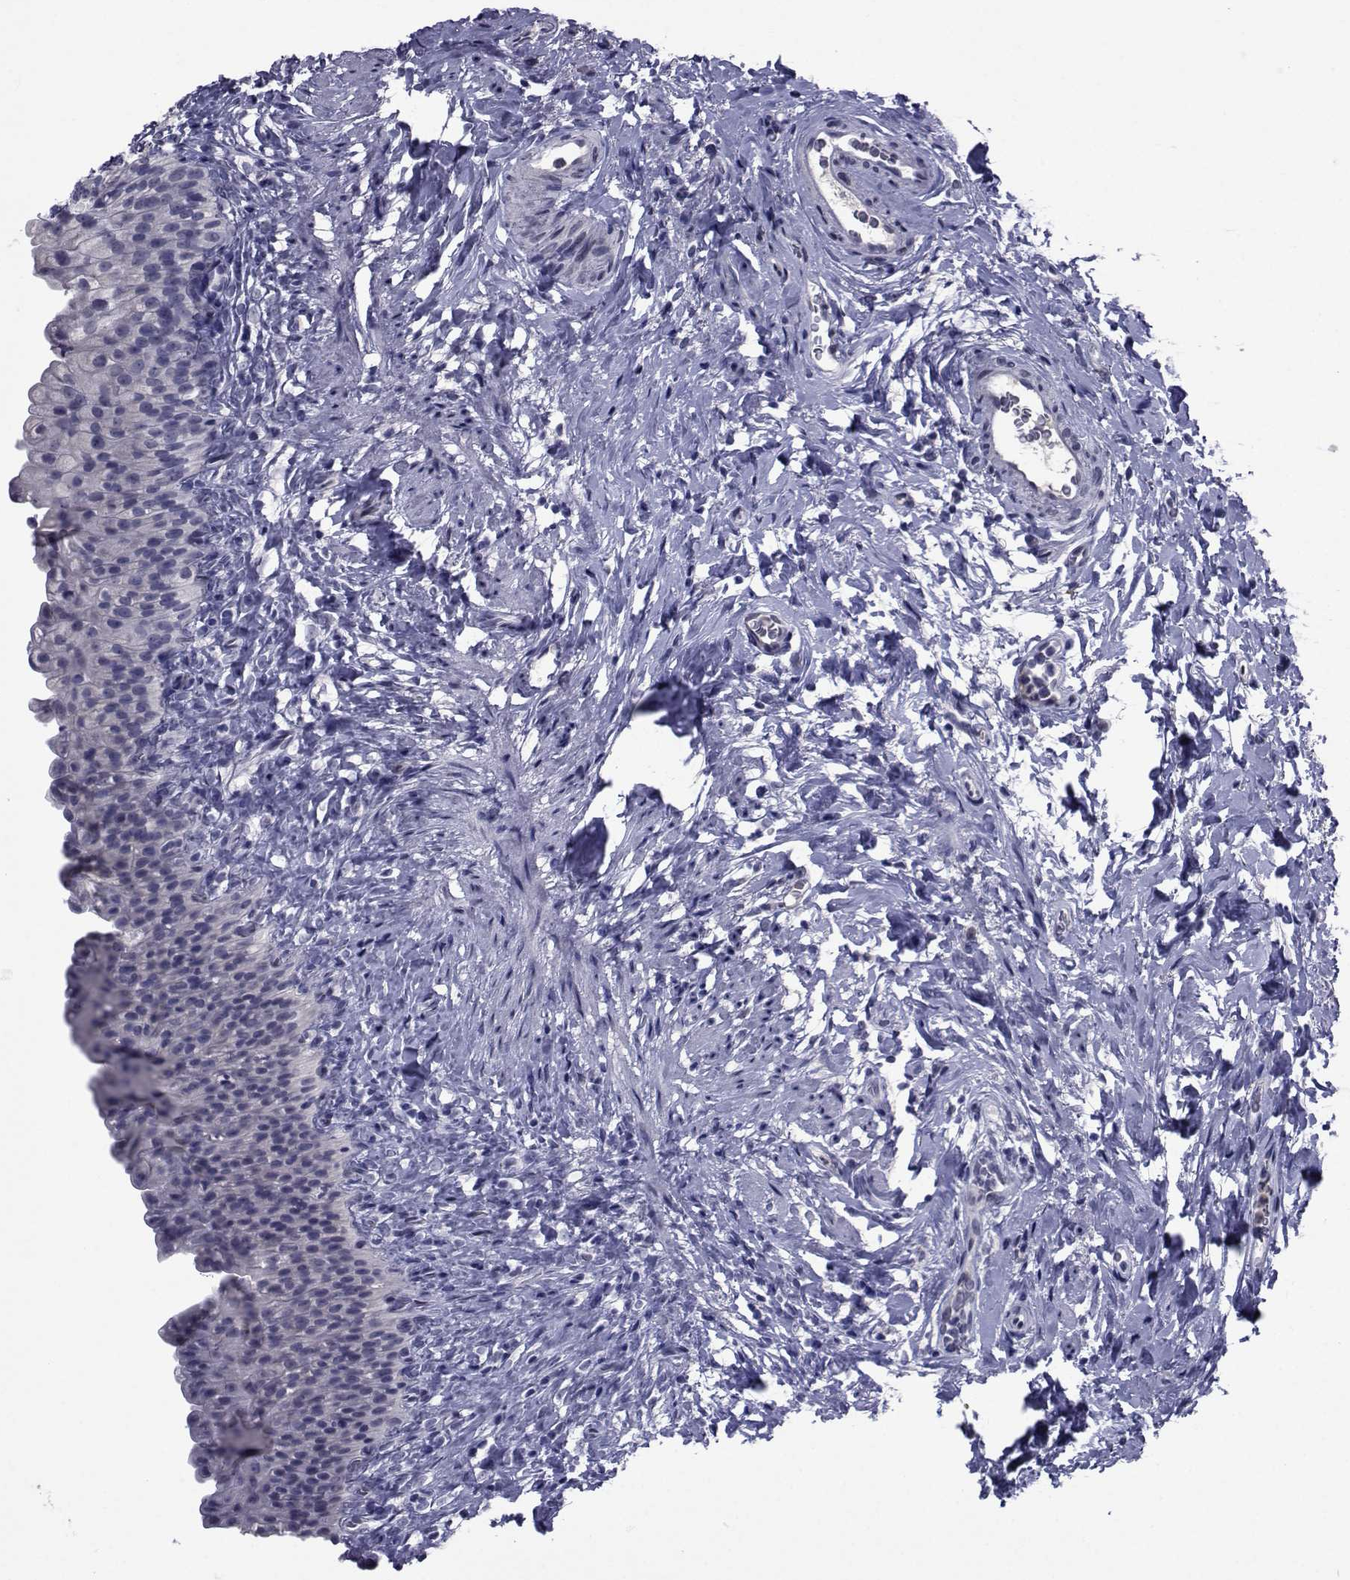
{"staining": {"intensity": "negative", "quantity": "none", "location": "none"}, "tissue": "urinary bladder", "cell_type": "Urothelial cells", "image_type": "normal", "snomed": [{"axis": "morphology", "description": "Normal tissue, NOS"}, {"axis": "topography", "description": "Urinary bladder"}], "caption": "IHC micrograph of benign urinary bladder: human urinary bladder stained with DAB displays no significant protein staining in urothelial cells.", "gene": "SEMA5B", "patient": {"sex": "male", "age": 76}}